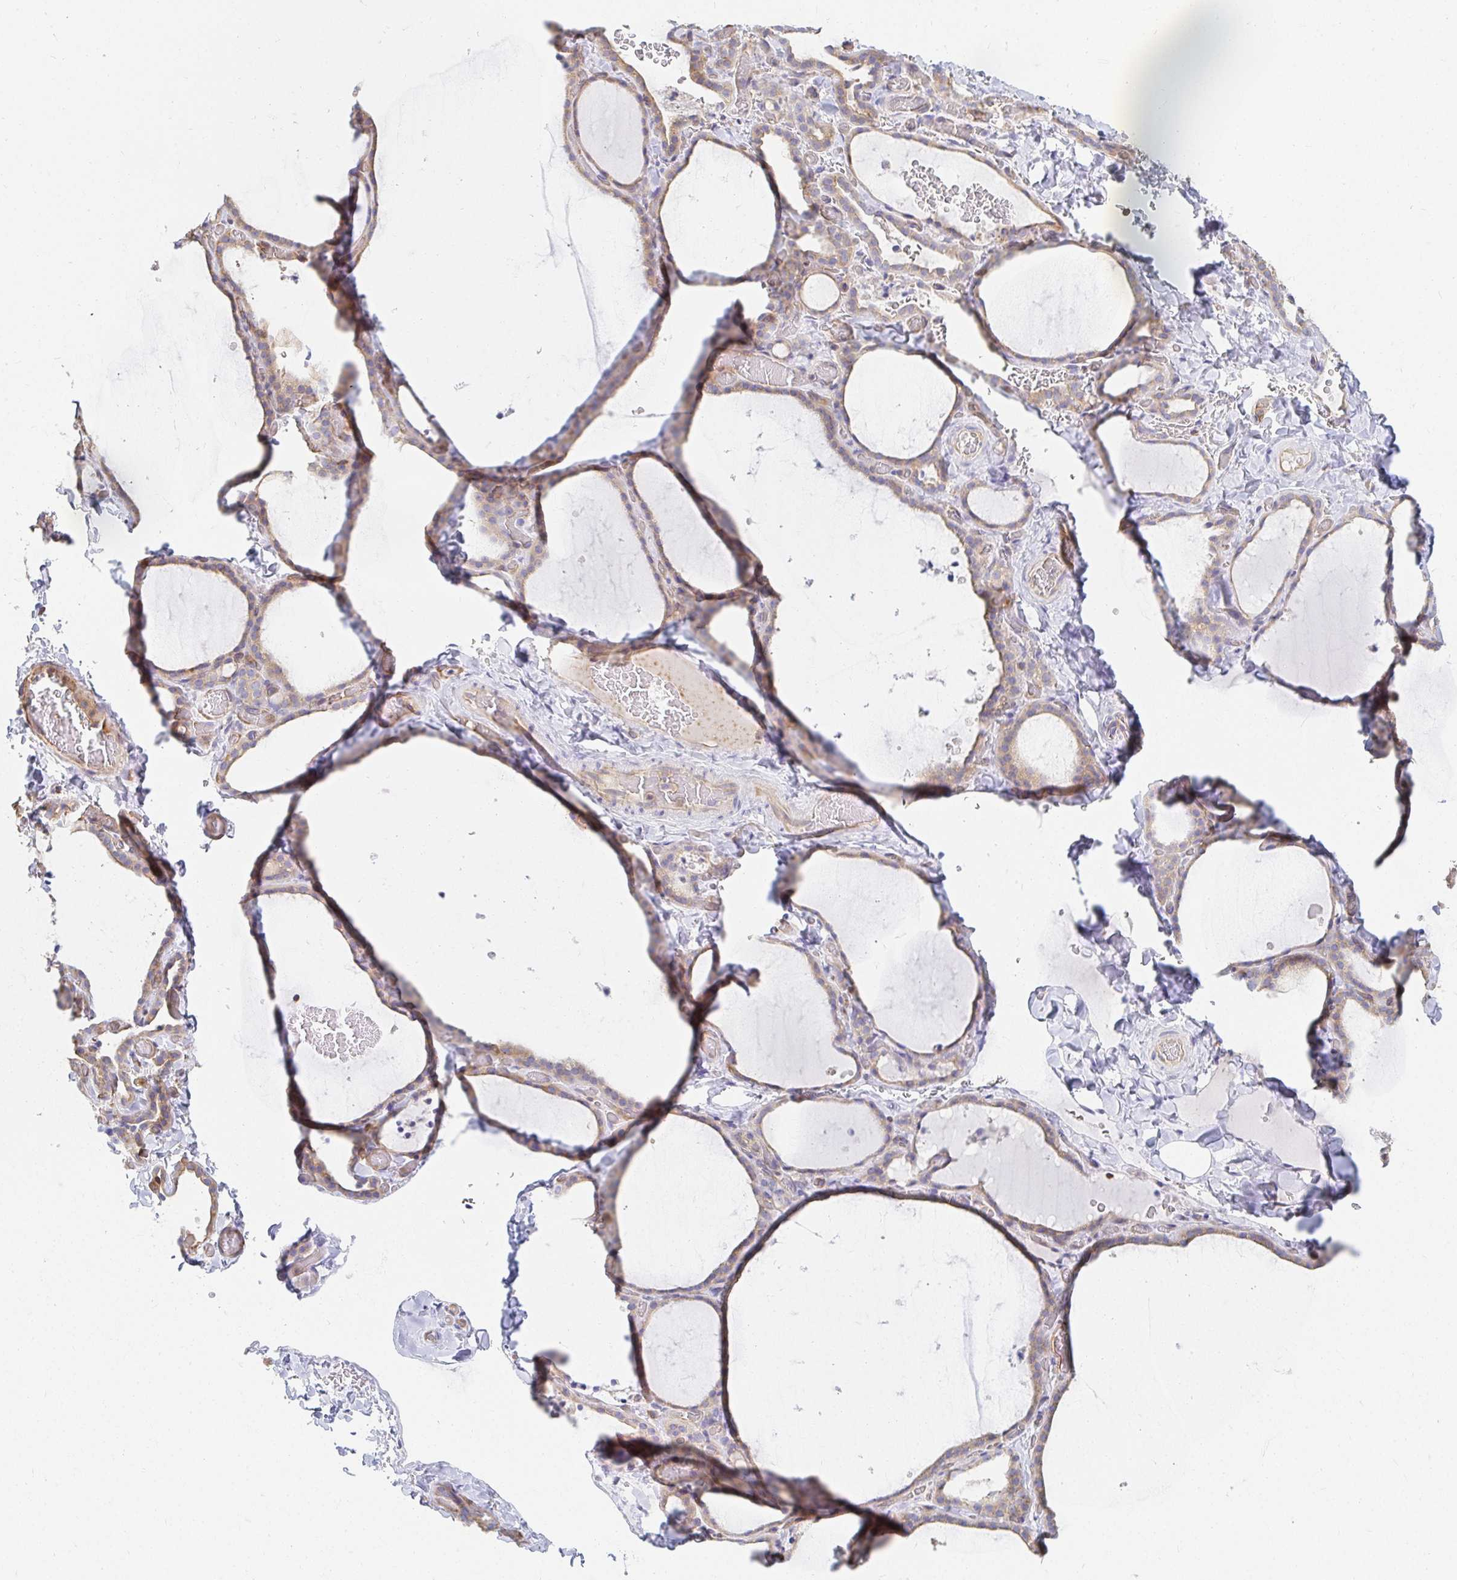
{"staining": {"intensity": "weak", "quantity": "25%-75%", "location": "cytoplasmic/membranous"}, "tissue": "thyroid gland", "cell_type": "Glandular cells", "image_type": "normal", "snomed": [{"axis": "morphology", "description": "Normal tissue, NOS"}, {"axis": "topography", "description": "Thyroid gland"}], "caption": "Thyroid gland stained with DAB IHC shows low levels of weak cytoplasmic/membranous staining in about 25%-75% of glandular cells.", "gene": "TSPAN19", "patient": {"sex": "female", "age": 22}}